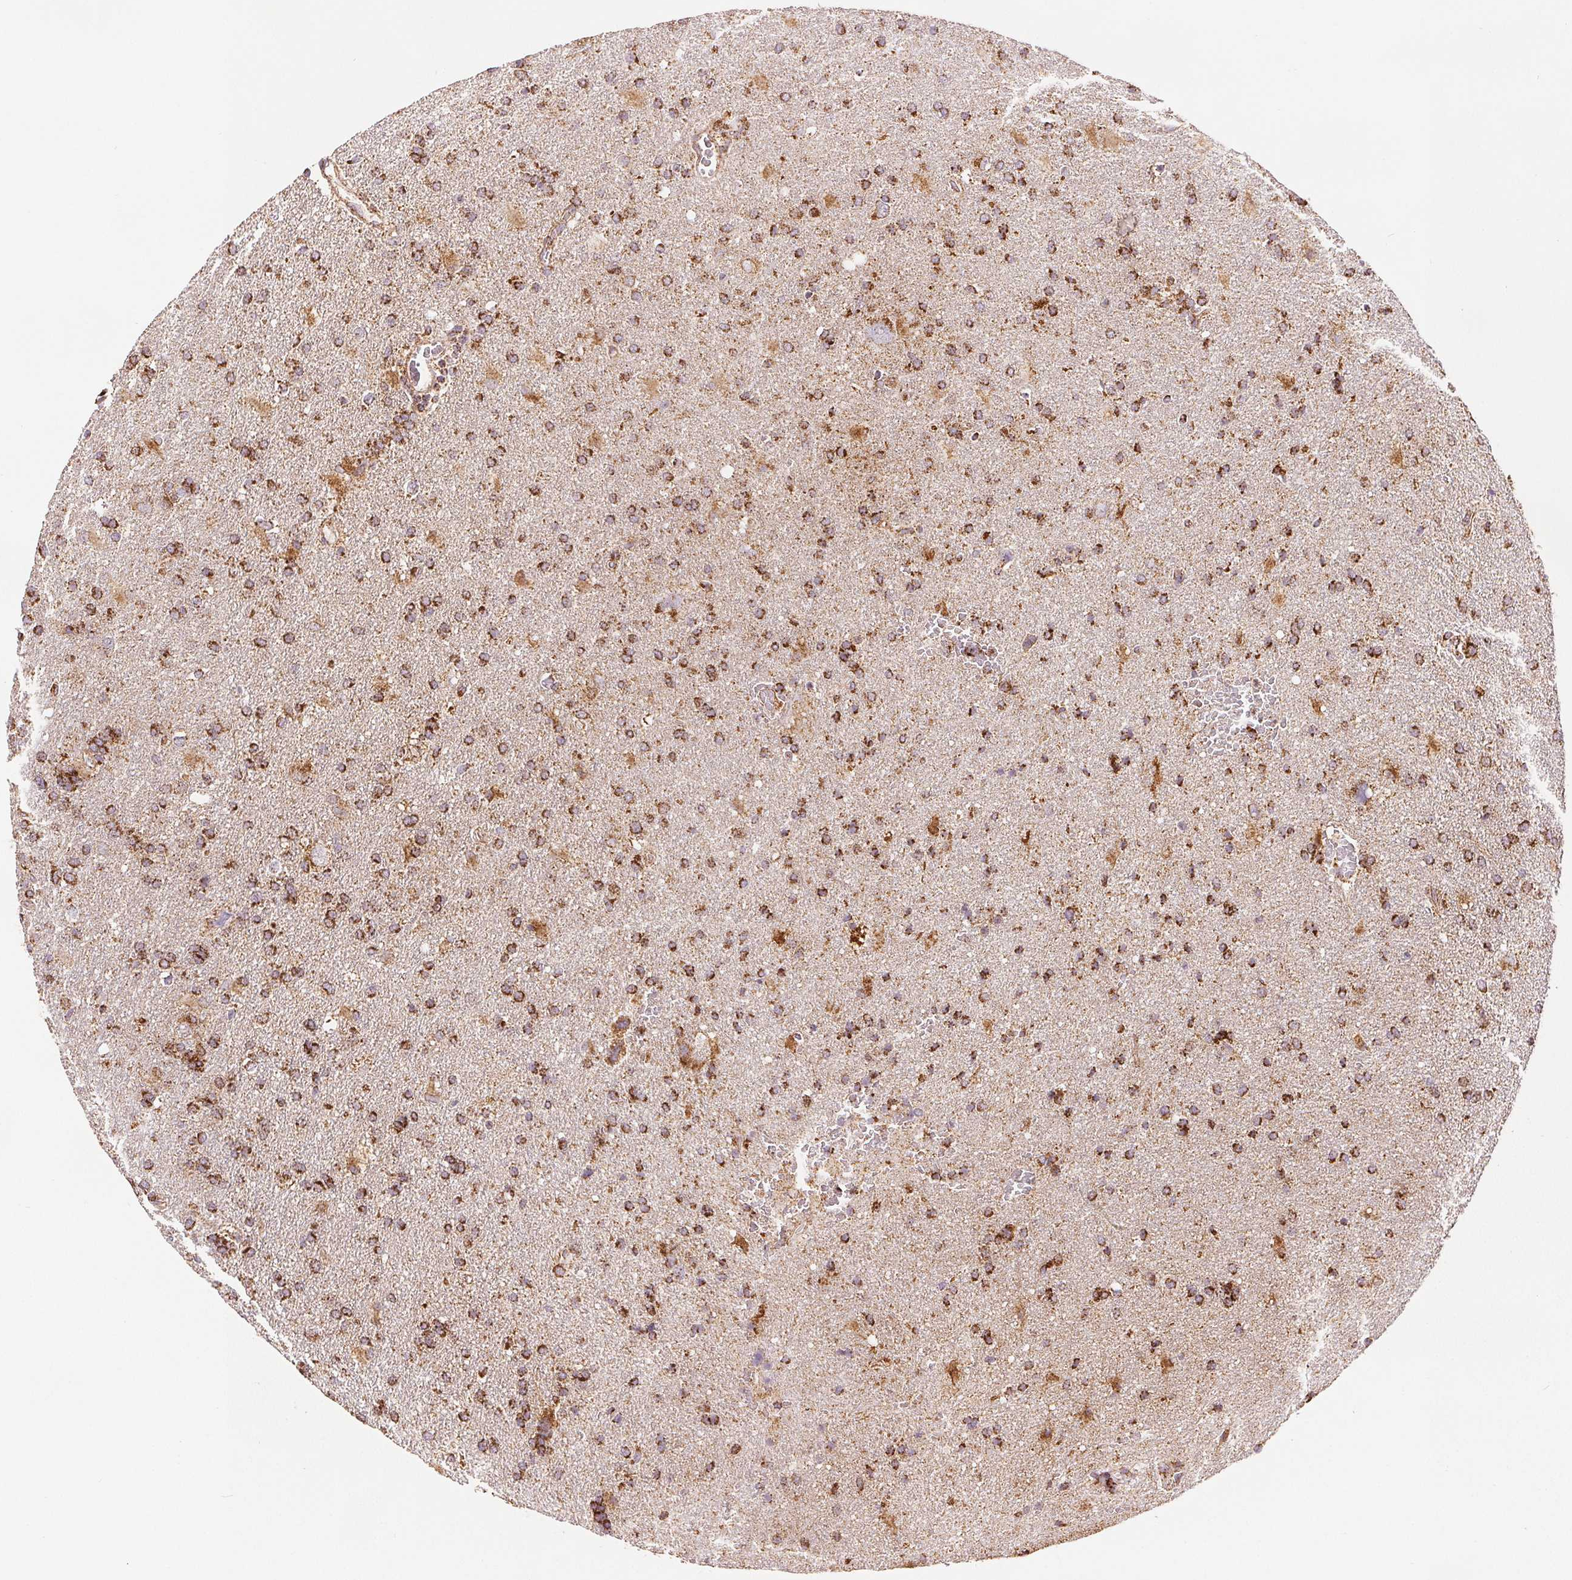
{"staining": {"intensity": "strong", "quantity": ">75%", "location": "cytoplasmic/membranous"}, "tissue": "glioma", "cell_type": "Tumor cells", "image_type": "cancer", "snomed": [{"axis": "morphology", "description": "Glioma, malignant, Low grade"}, {"axis": "topography", "description": "Brain"}], "caption": "Immunohistochemical staining of malignant low-grade glioma reveals strong cytoplasmic/membranous protein positivity in approximately >75% of tumor cells. Using DAB (brown) and hematoxylin (blue) stains, captured at high magnification using brightfield microscopy.", "gene": "SDHB", "patient": {"sex": "male", "age": 66}}